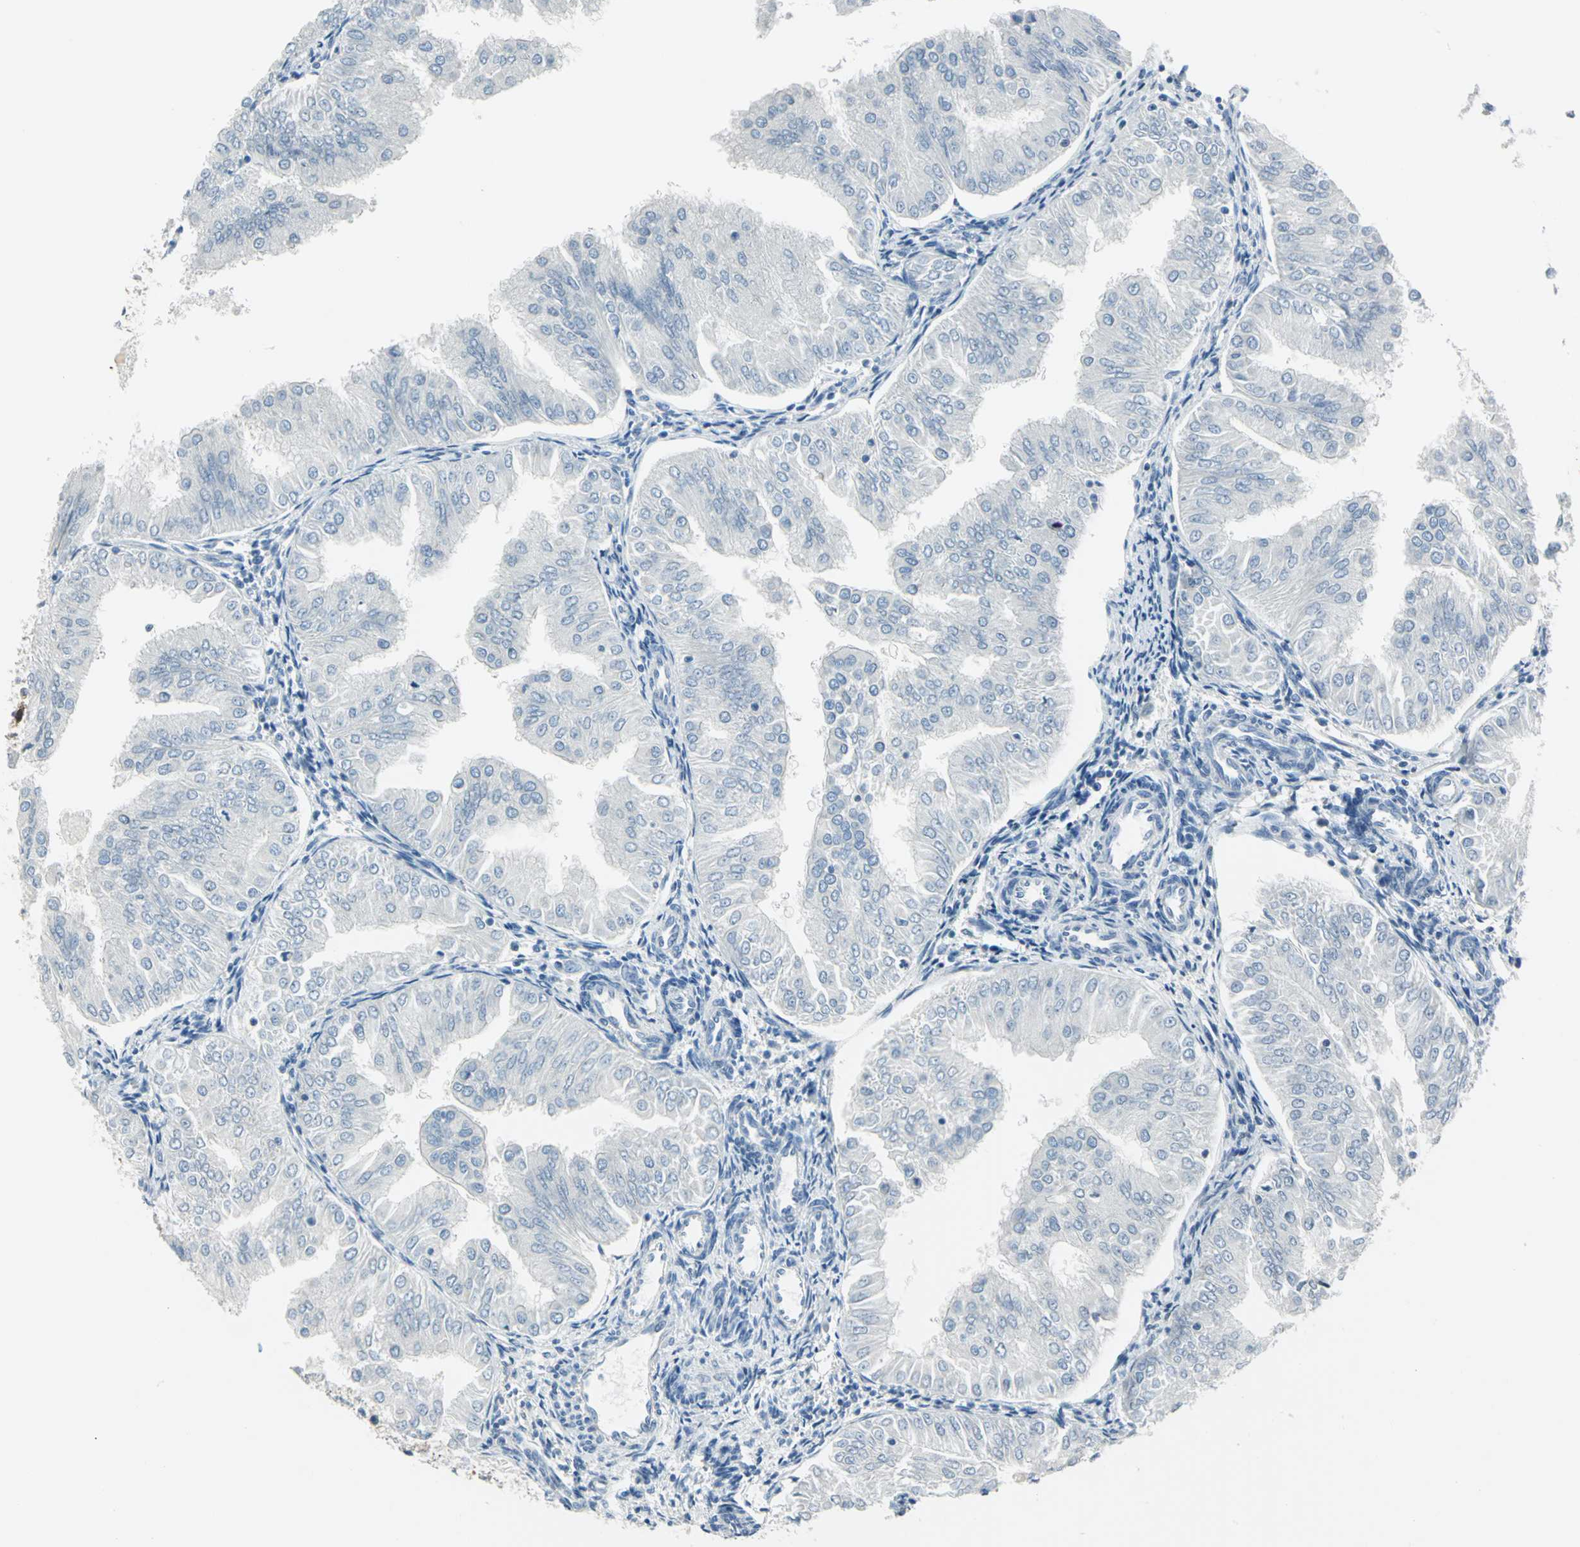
{"staining": {"intensity": "negative", "quantity": "none", "location": "none"}, "tissue": "endometrial cancer", "cell_type": "Tumor cells", "image_type": "cancer", "snomed": [{"axis": "morphology", "description": "Adenocarcinoma, NOS"}, {"axis": "topography", "description": "Endometrium"}], "caption": "Image shows no protein staining in tumor cells of adenocarcinoma (endometrial) tissue. The staining is performed using DAB brown chromogen with nuclei counter-stained in using hematoxylin.", "gene": "UCHL1", "patient": {"sex": "female", "age": 53}}